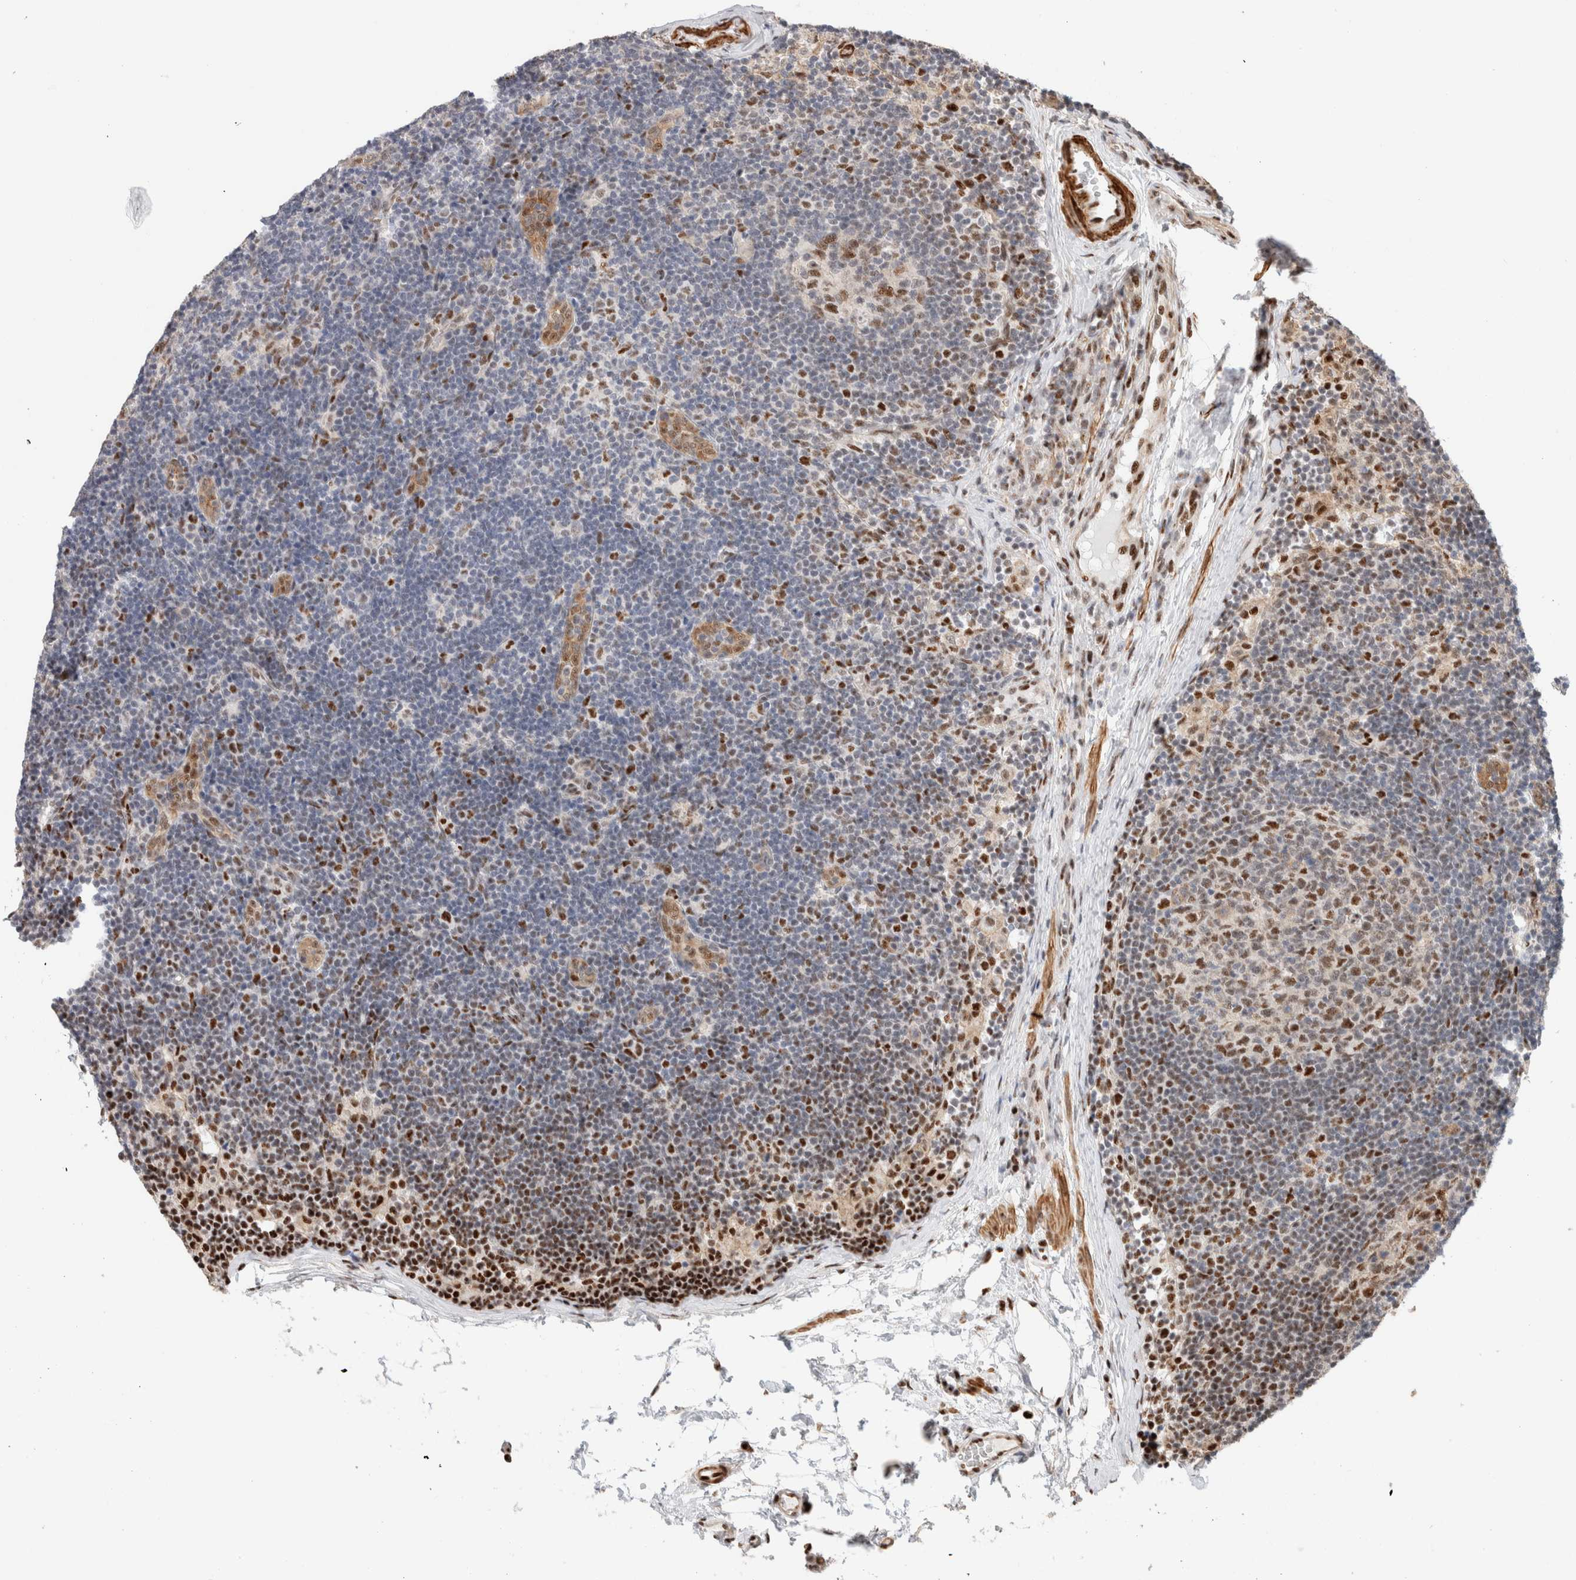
{"staining": {"intensity": "strong", "quantity": "25%-75%", "location": "nuclear"}, "tissue": "lymph node", "cell_type": "Germinal center cells", "image_type": "normal", "snomed": [{"axis": "morphology", "description": "Normal tissue, NOS"}, {"axis": "topography", "description": "Lymph node"}], "caption": "Immunohistochemical staining of normal human lymph node demonstrates strong nuclear protein staining in about 25%-75% of germinal center cells.", "gene": "ID3", "patient": {"sex": "female", "age": 22}}